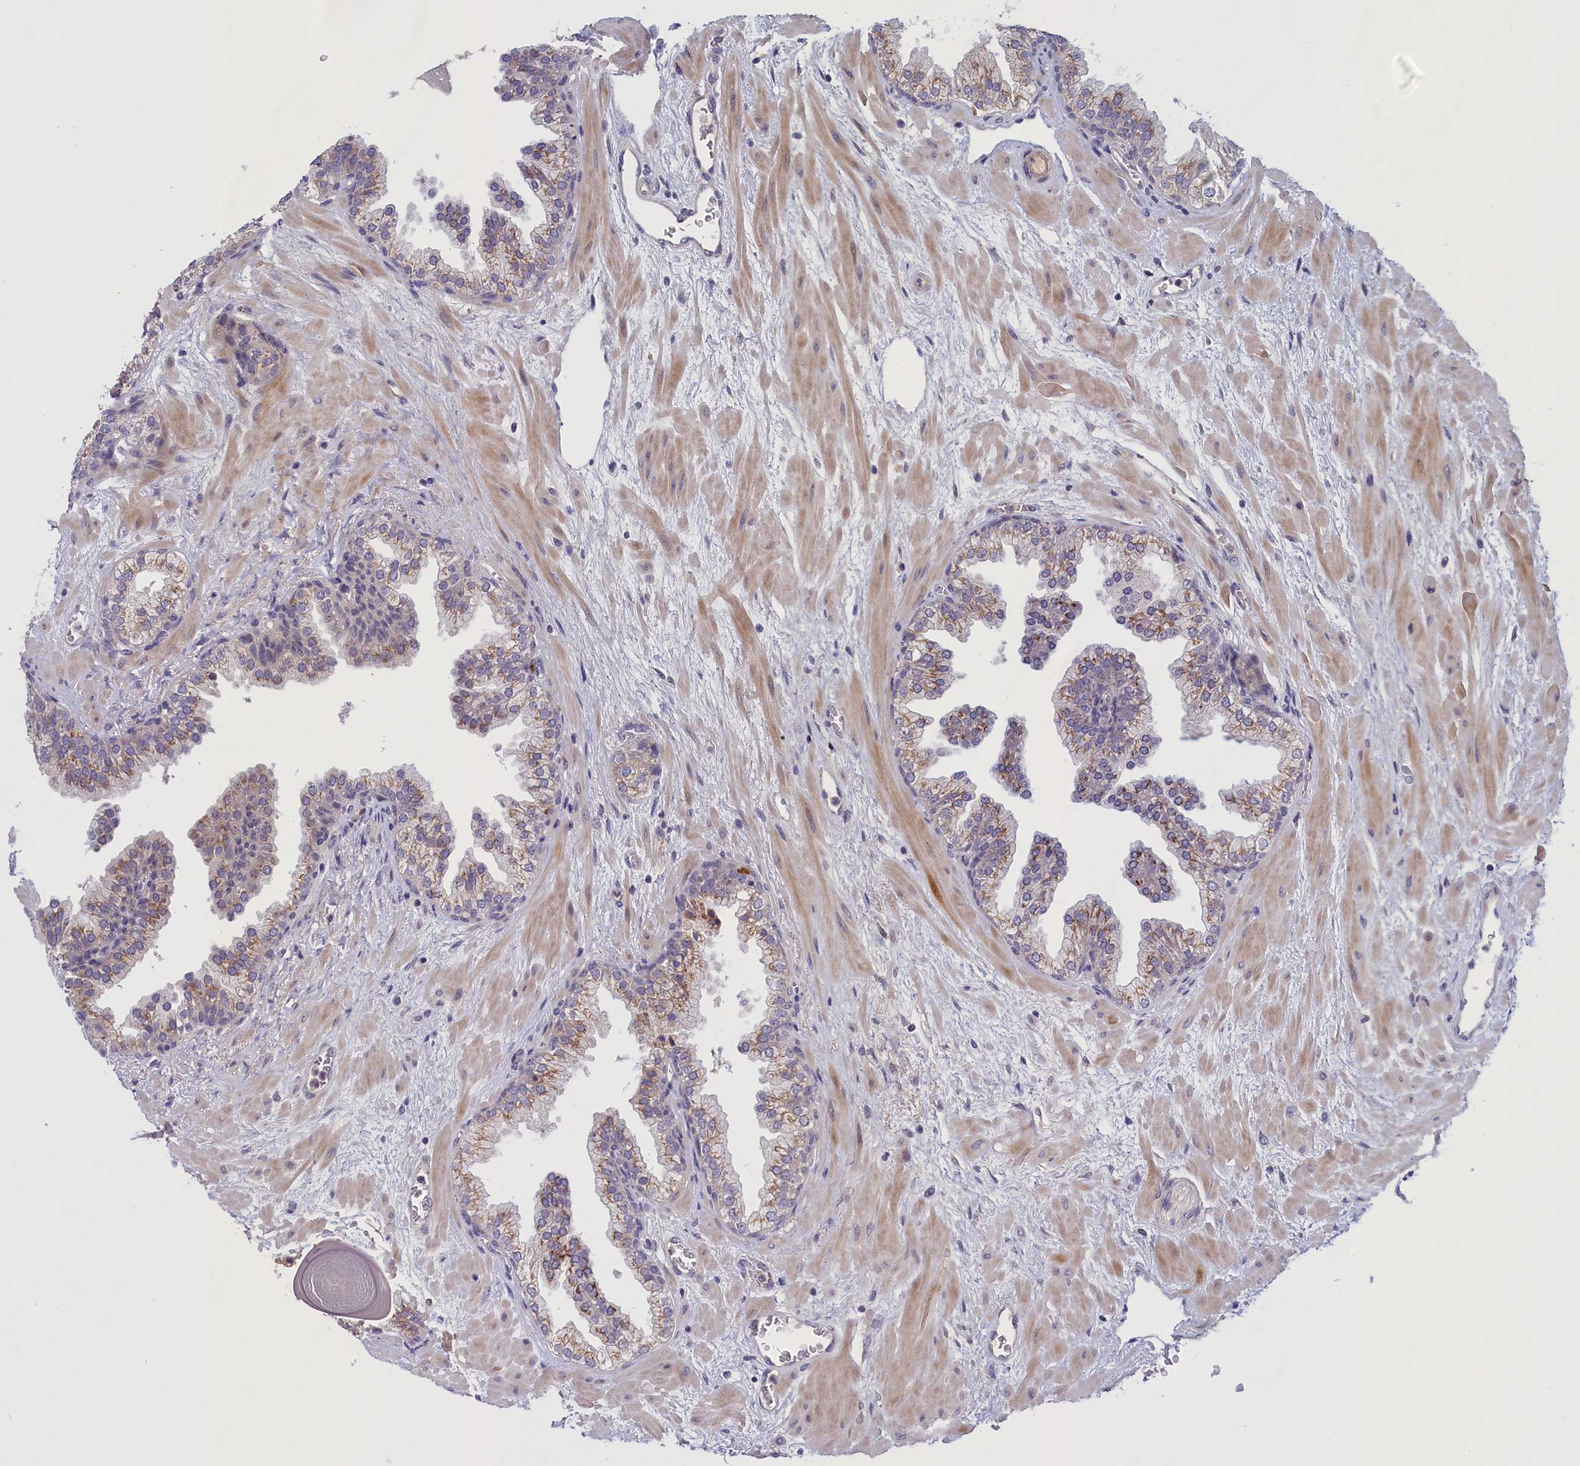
{"staining": {"intensity": "moderate", "quantity": "25%-75%", "location": "cytoplasmic/membranous"}, "tissue": "prostate", "cell_type": "Glandular cells", "image_type": "normal", "snomed": [{"axis": "morphology", "description": "Normal tissue, NOS"}, {"axis": "topography", "description": "Prostate"}], "caption": "The photomicrograph demonstrates a brown stain indicating the presence of a protein in the cytoplasmic/membranous of glandular cells in prostate. The protein of interest is stained brown, and the nuclei are stained in blue (DAB IHC with brightfield microscopy, high magnification).", "gene": "IGFALS", "patient": {"sex": "male", "age": 48}}